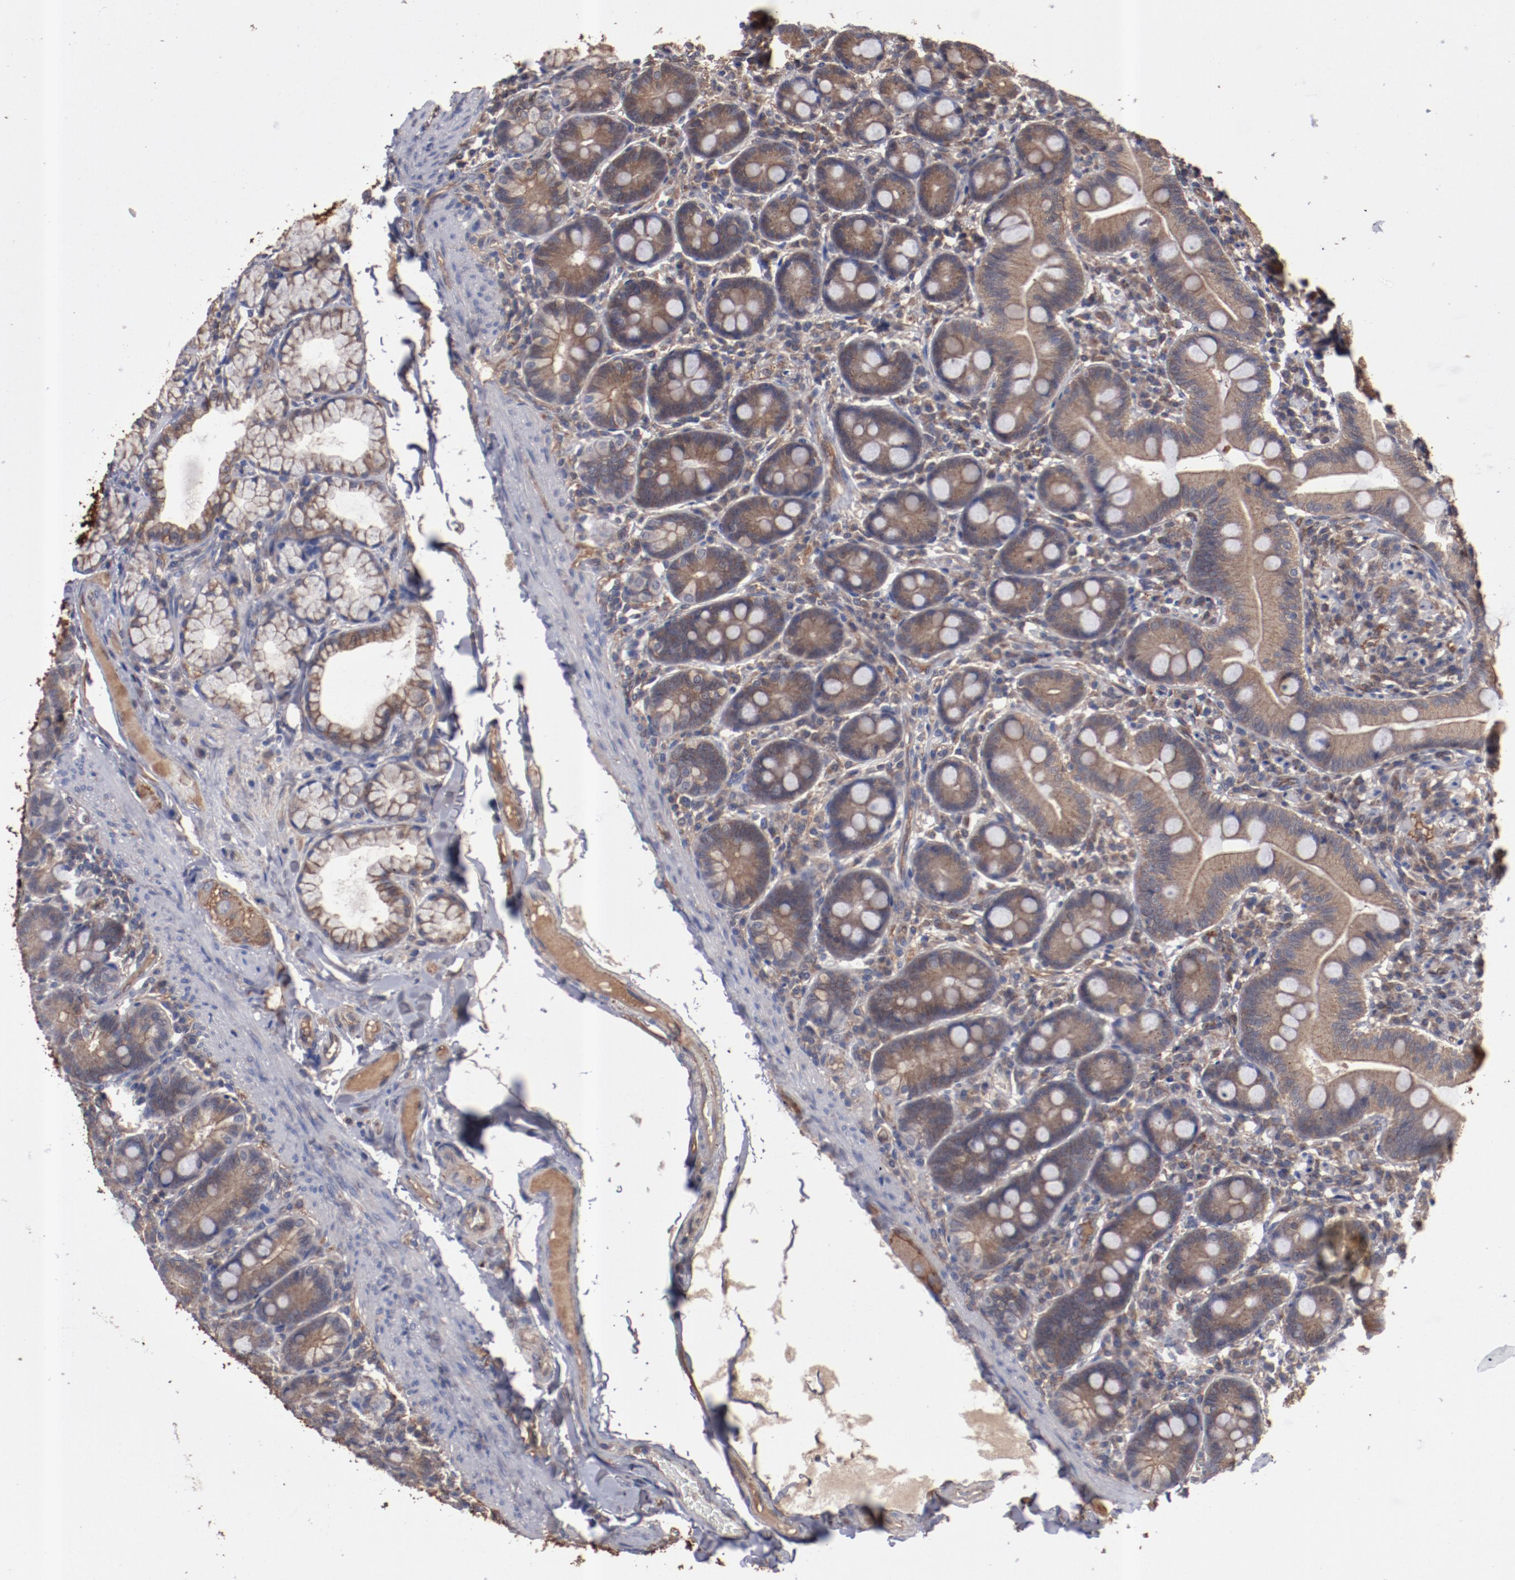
{"staining": {"intensity": "moderate", "quantity": ">75%", "location": "cytoplasmic/membranous"}, "tissue": "duodenum", "cell_type": "Glandular cells", "image_type": "normal", "snomed": [{"axis": "morphology", "description": "Normal tissue, NOS"}, {"axis": "topography", "description": "Duodenum"}], "caption": "Glandular cells display medium levels of moderate cytoplasmic/membranous positivity in approximately >75% of cells in benign duodenum.", "gene": "DNAAF2", "patient": {"sex": "male", "age": 50}}